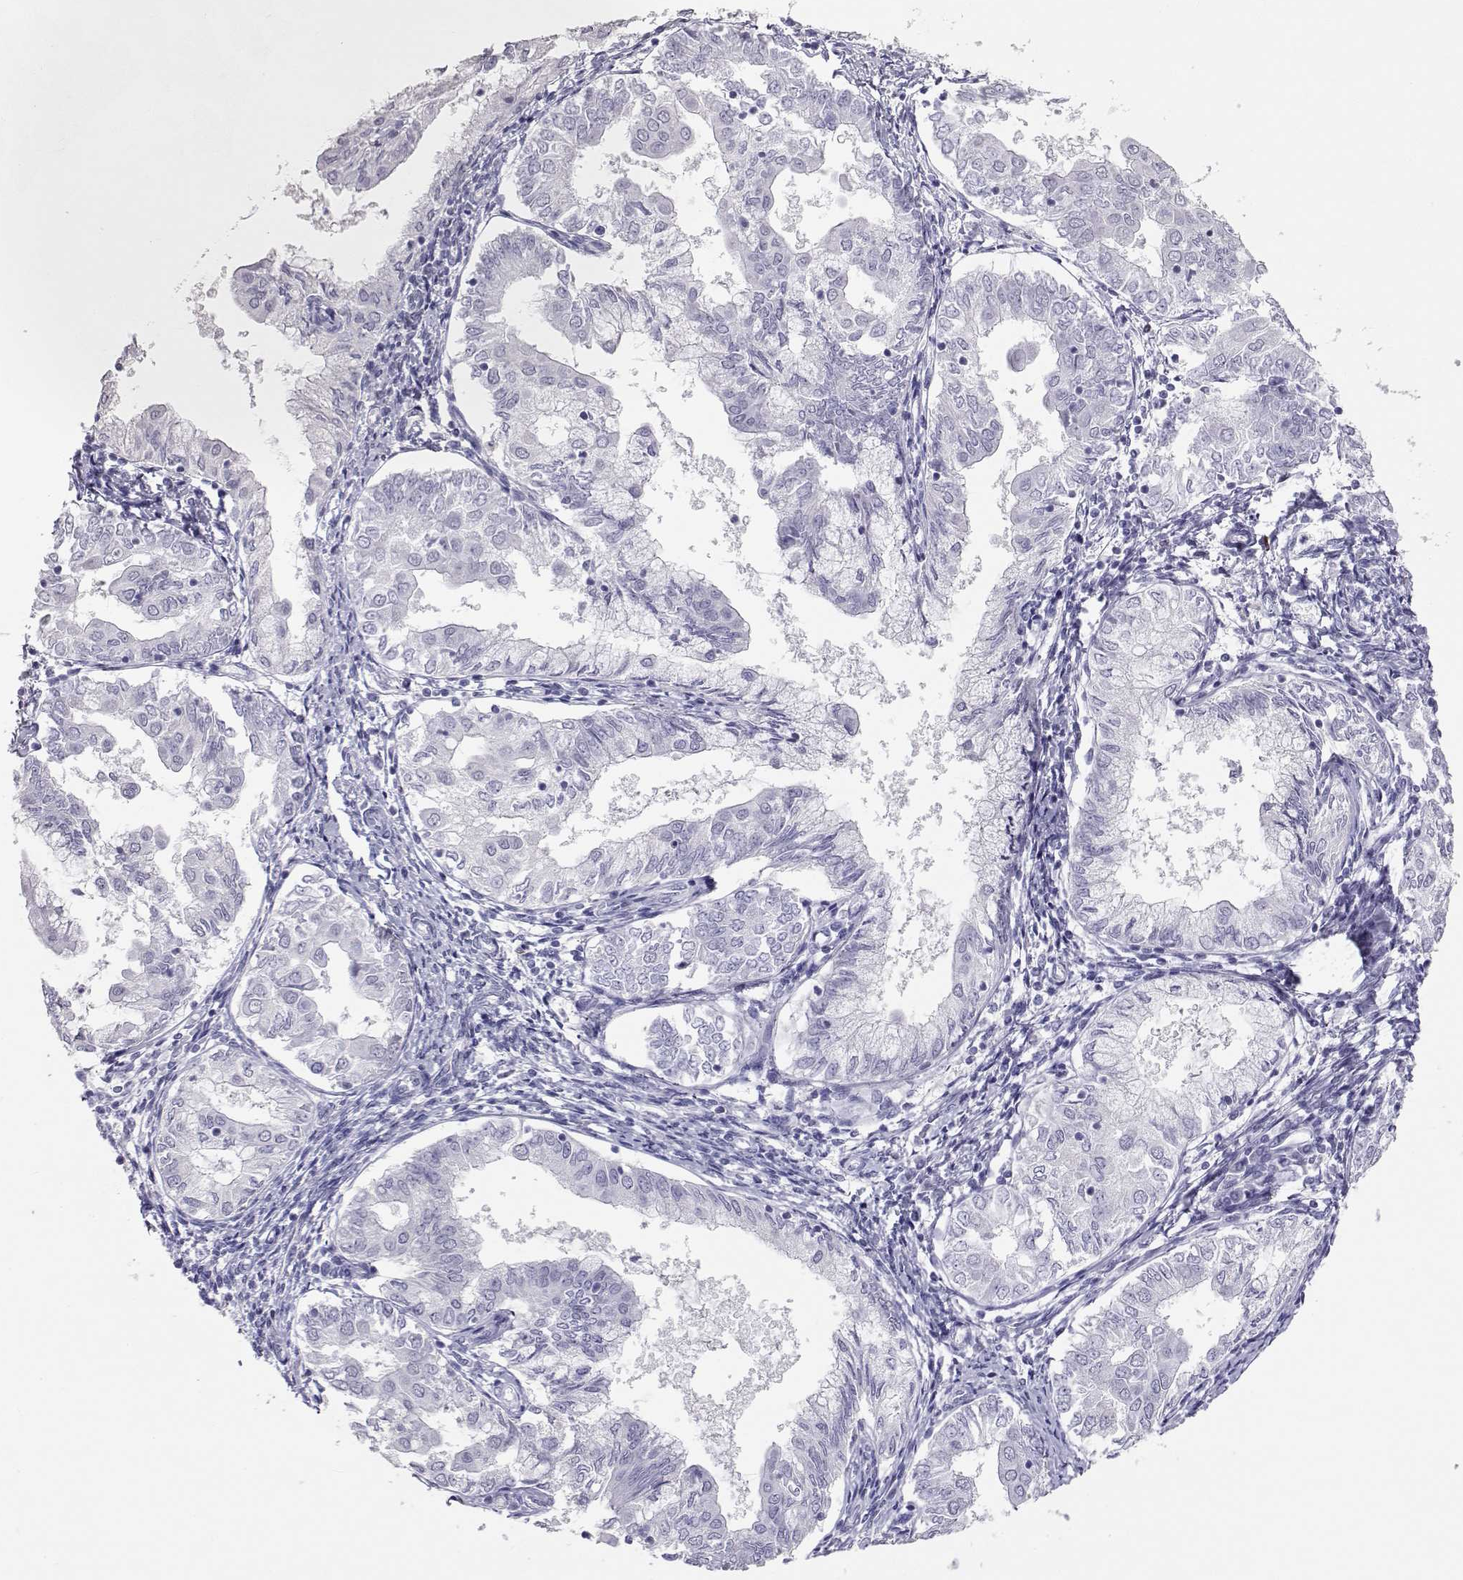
{"staining": {"intensity": "negative", "quantity": "none", "location": "none"}, "tissue": "endometrial cancer", "cell_type": "Tumor cells", "image_type": "cancer", "snomed": [{"axis": "morphology", "description": "Adenocarcinoma, NOS"}, {"axis": "topography", "description": "Endometrium"}], "caption": "Immunohistochemistry (IHC) histopathology image of neoplastic tissue: human endometrial cancer (adenocarcinoma) stained with DAB shows no significant protein staining in tumor cells.", "gene": "PMCH", "patient": {"sex": "female", "age": 68}}